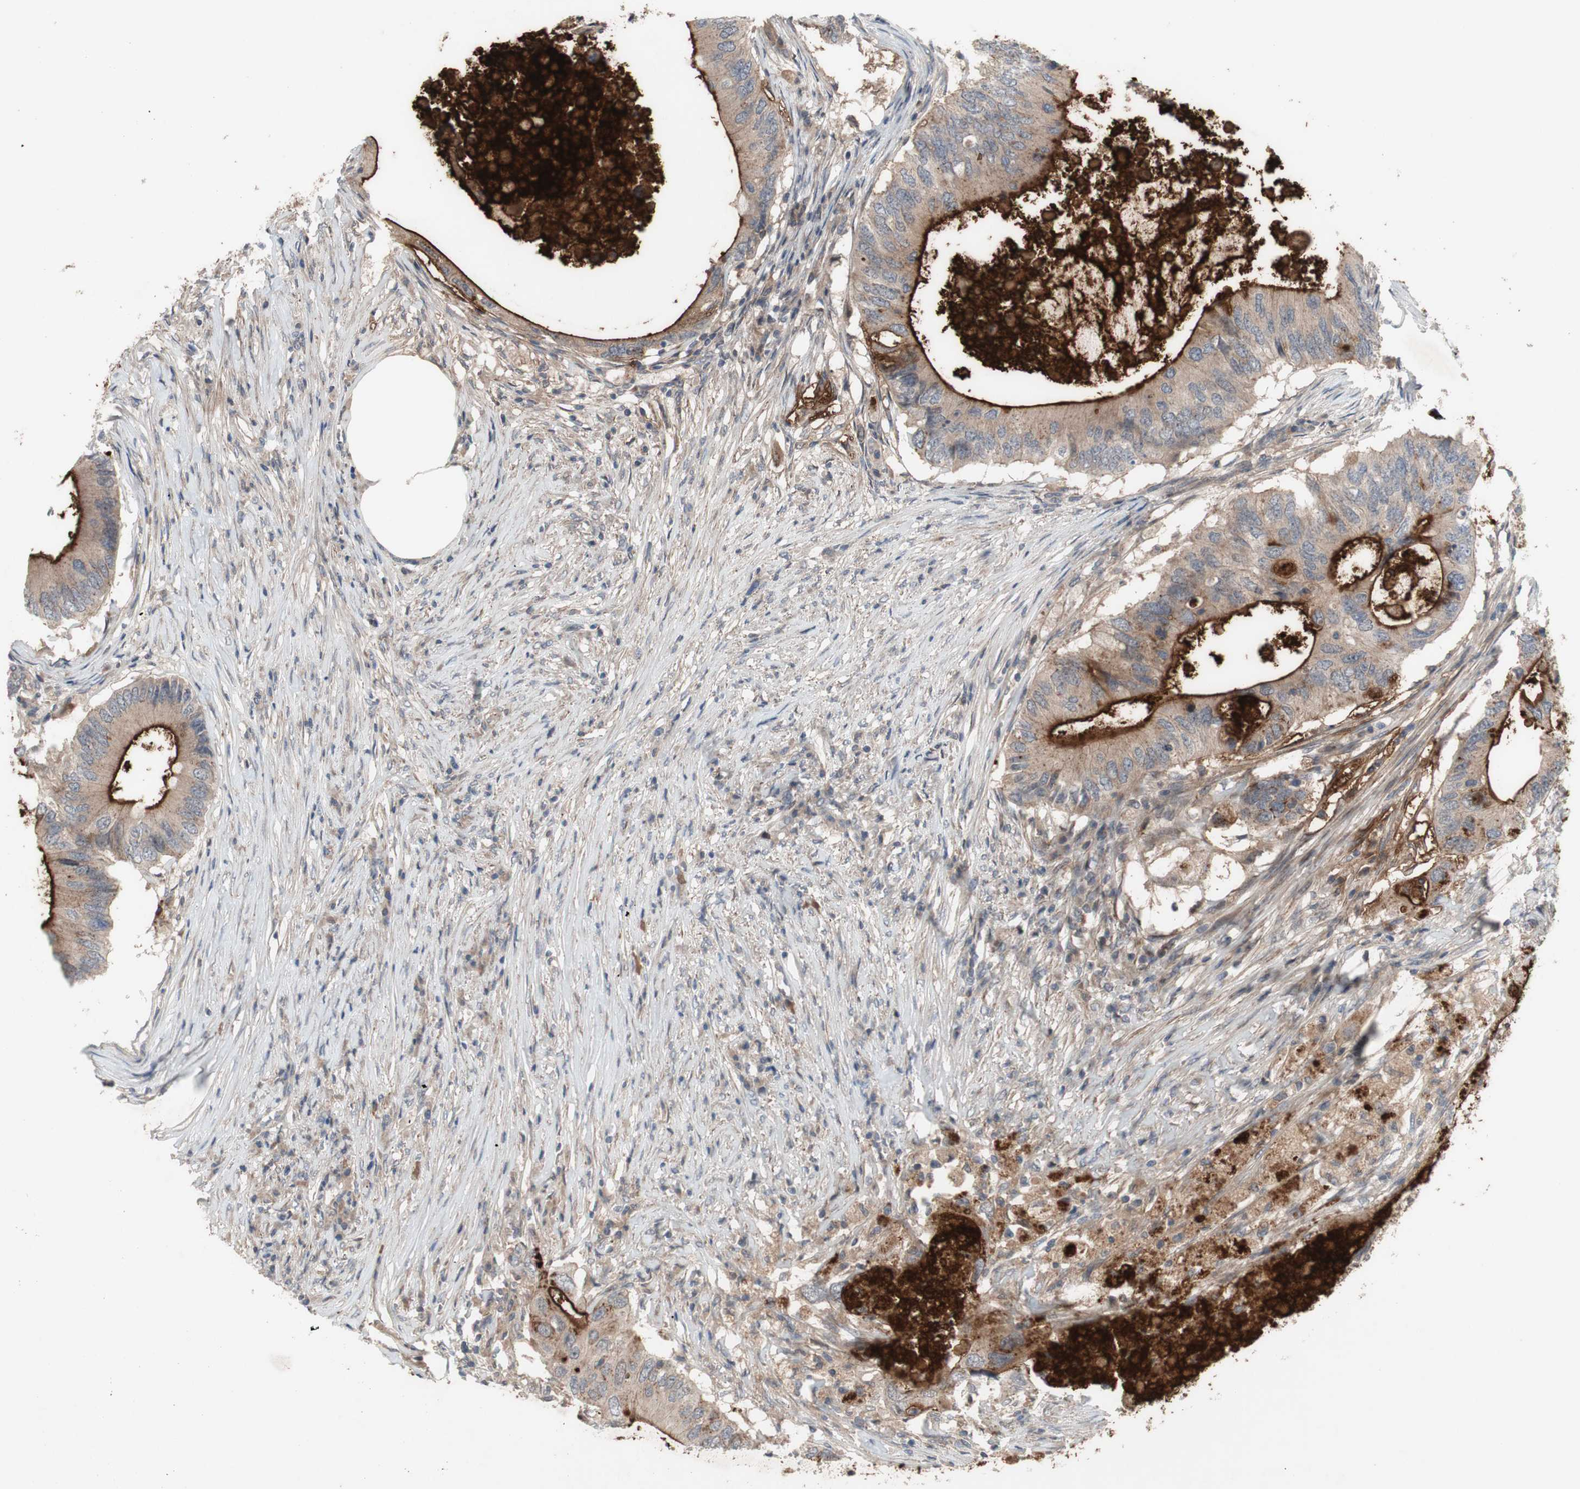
{"staining": {"intensity": "moderate", "quantity": ">75%", "location": "cytoplasmic/membranous"}, "tissue": "colorectal cancer", "cell_type": "Tumor cells", "image_type": "cancer", "snomed": [{"axis": "morphology", "description": "Adenocarcinoma, NOS"}, {"axis": "topography", "description": "Colon"}], "caption": "High-magnification brightfield microscopy of colorectal cancer (adenocarcinoma) stained with DAB (brown) and counterstained with hematoxylin (blue). tumor cells exhibit moderate cytoplasmic/membranous positivity is identified in approximately>75% of cells. Nuclei are stained in blue.", "gene": "OAZ1", "patient": {"sex": "male", "age": 71}}